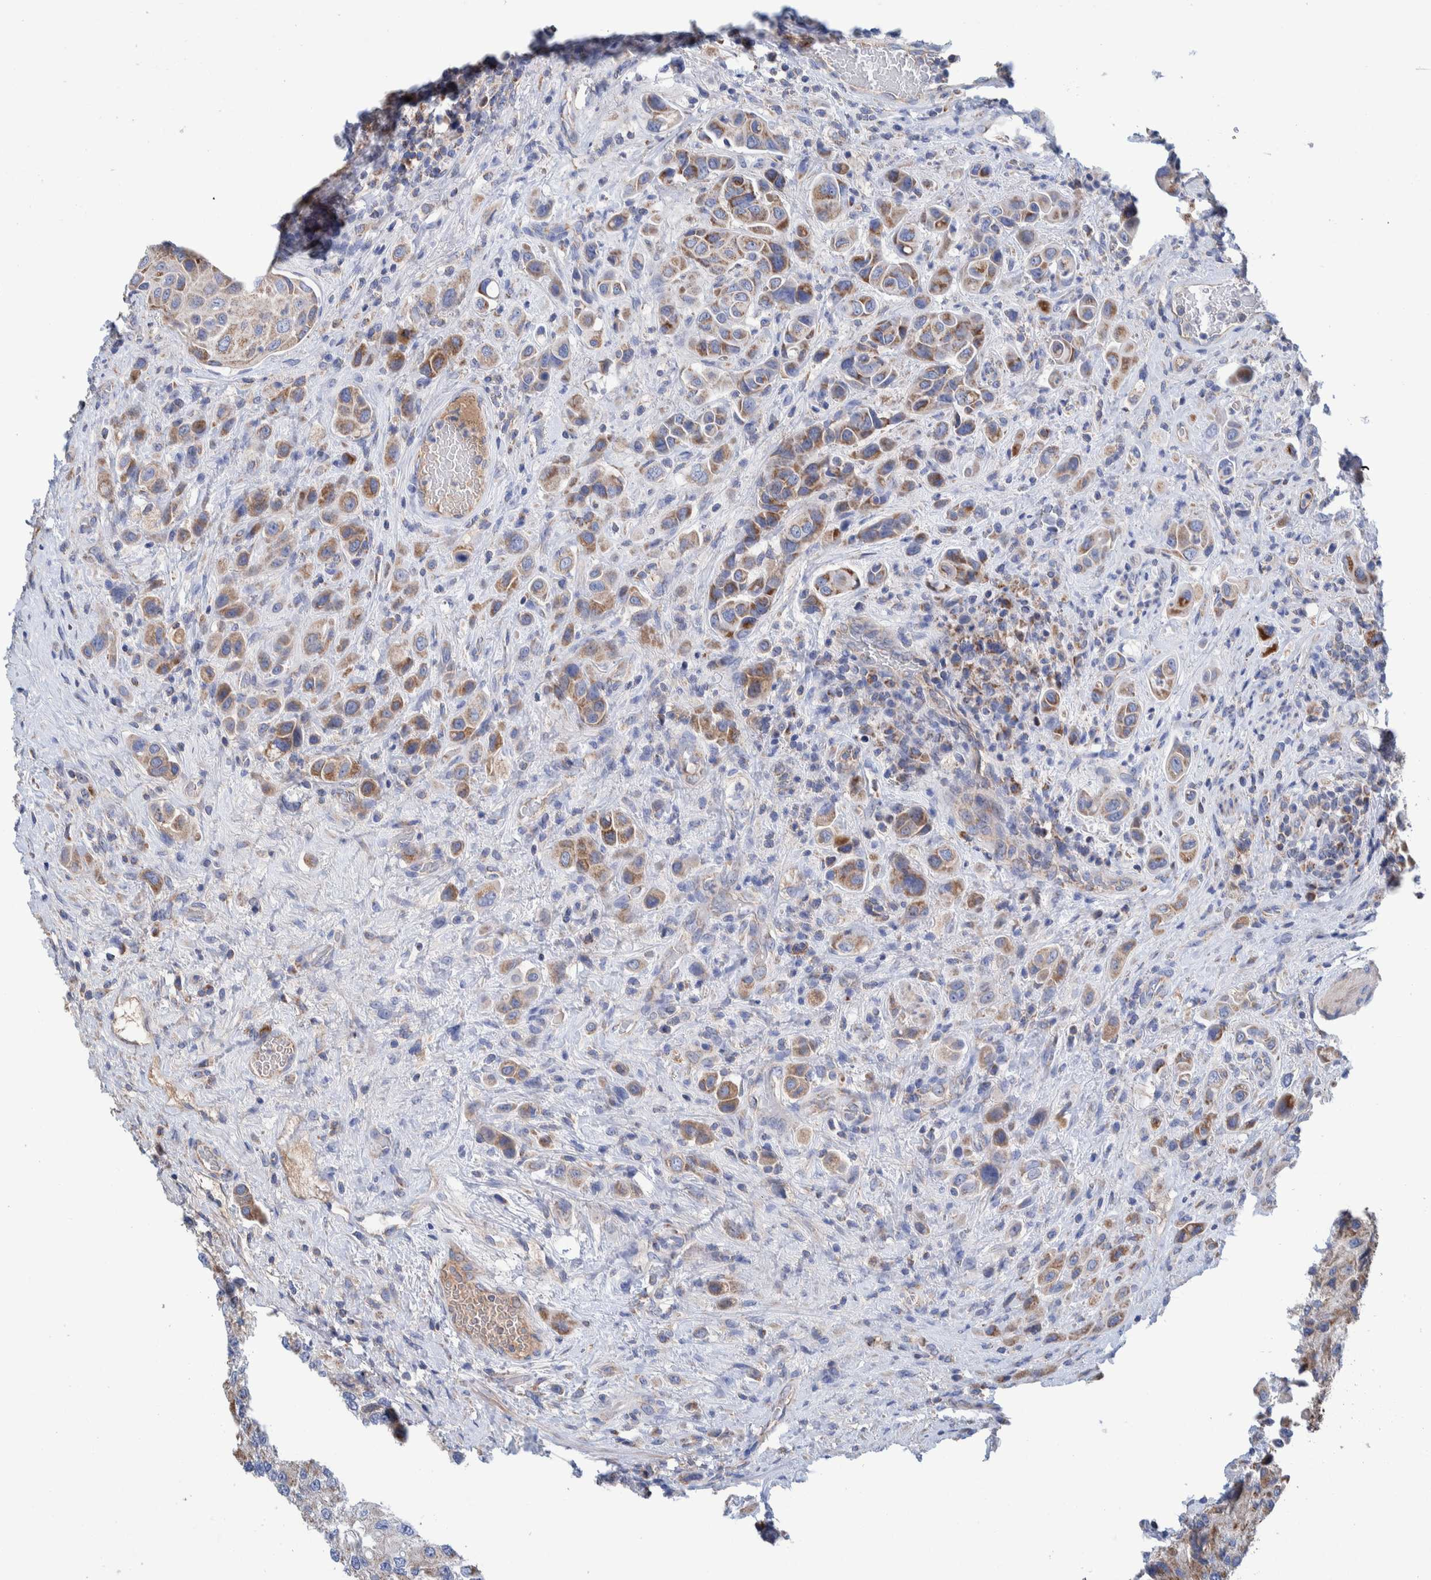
{"staining": {"intensity": "moderate", "quantity": ">75%", "location": "cytoplasmic/membranous"}, "tissue": "urothelial cancer", "cell_type": "Tumor cells", "image_type": "cancer", "snomed": [{"axis": "morphology", "description": "Urothelial carcinoma, High grade"}, {"axis": "topography", "description": "Urinary bladder"}], "caption": "This image shows IHC staining of human high-grade urothelial carcinoma, with medium moderate cytoplasmic/membranous positivity in approximately >75% of tumor cells.", "gene": "DECR1", "patient": {"sex": "male", "age": 50}}